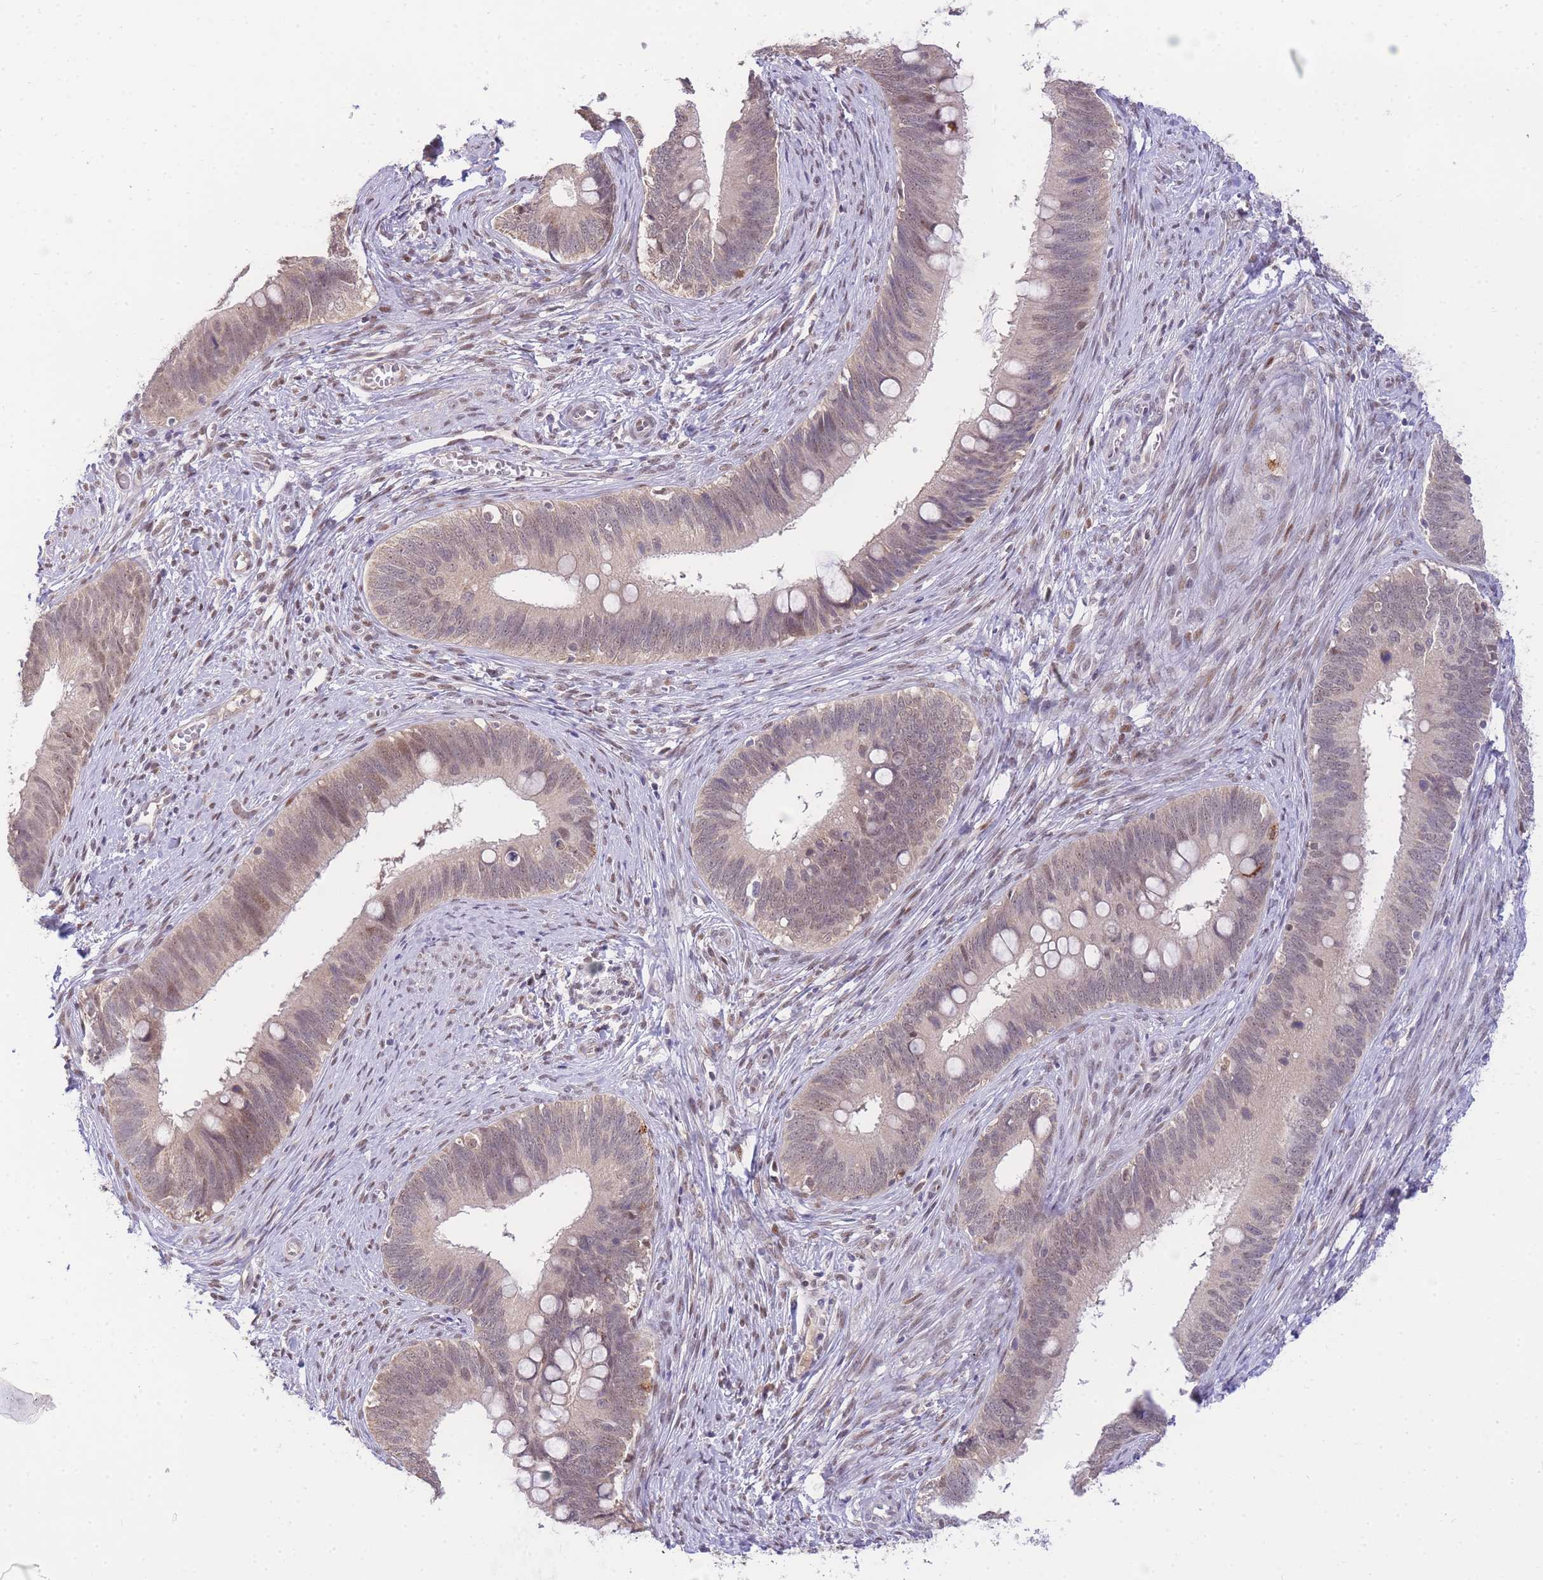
{"staining": {"intensity": "weak", "quantity": ">75%", "location": "cytoplasmic/membranous,nuclear"}, "tissue": "cervical cancer", "cell_type": "Tumor cells", "image_type": "cancer", "snomed": [{"axis": "morphology", "description": "Adenocarcinoma, NOS"}, {"axis": "topography", "description": "Cervix"}], "caption": "This histopathology image shows cervical adenocarcinoma stained with immunohistochemistry to label a protein in brown. The cytoplasmic/membranous and nuclear of tumor cells show weak positivity for the protein. Nuclei are counter-stained blue.", "gene": "PUS10", "patient": {"sex": "female", "age": 42}}